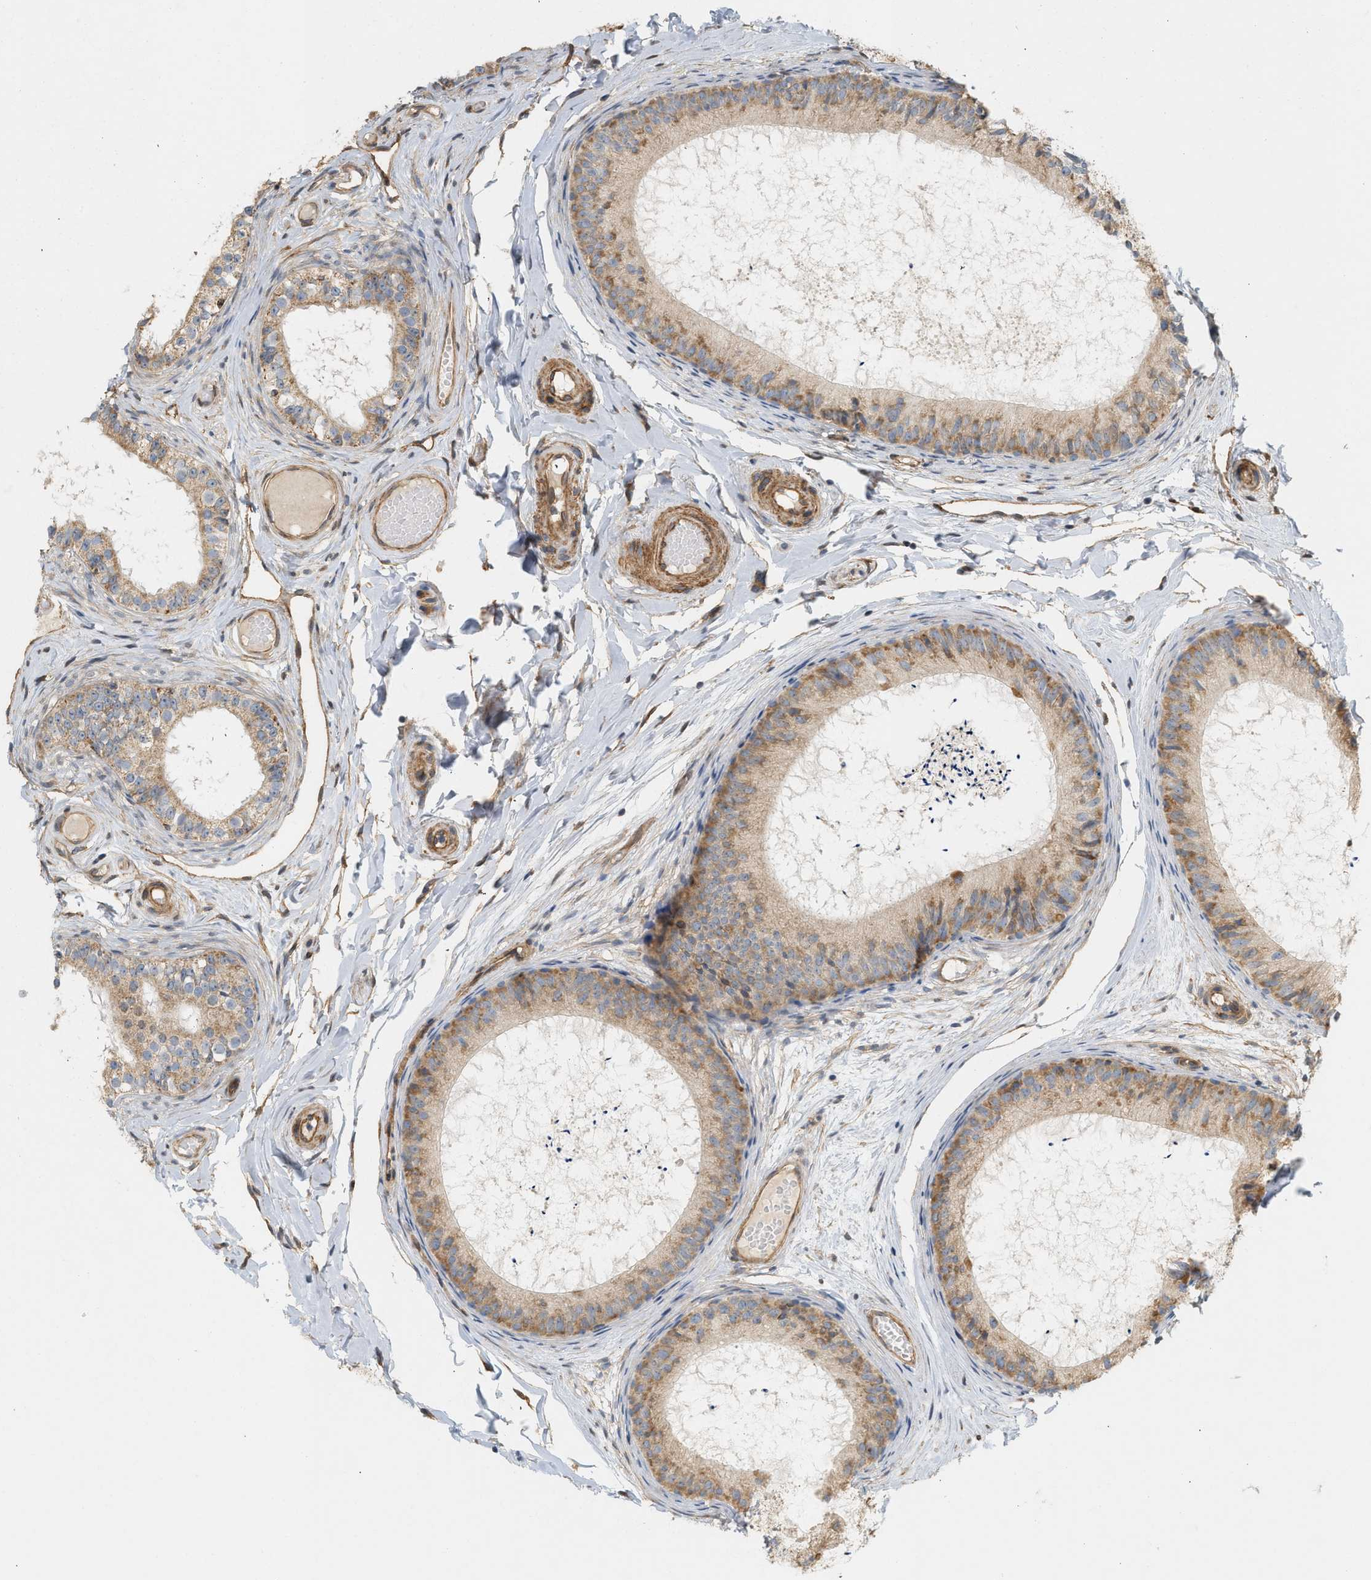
{"staining": {"intensity": "moderate", "quantity": ">75%", "location": "cytoplasmic/membranous"}, "tissue": "epididymis", "cell_type": "Glandular cells", "image_type": "normal", "snomed": [{"axis": "morphology", "description": "Normal tissue, NOS"}, {"axis": "topography", "description": "Epididymis"}], "caption": "Brown immunohistochemical staining in normal epididymis displays moderate cytoplasmic/membranous staining in approximately >75% of glandular cells. Using DAB (brown) and hematoxylin (blue) stains, captured at high magnification using brightfield microscopy.", "gene": "SVOP", "patient": {"sex": "male", "age": 46}}